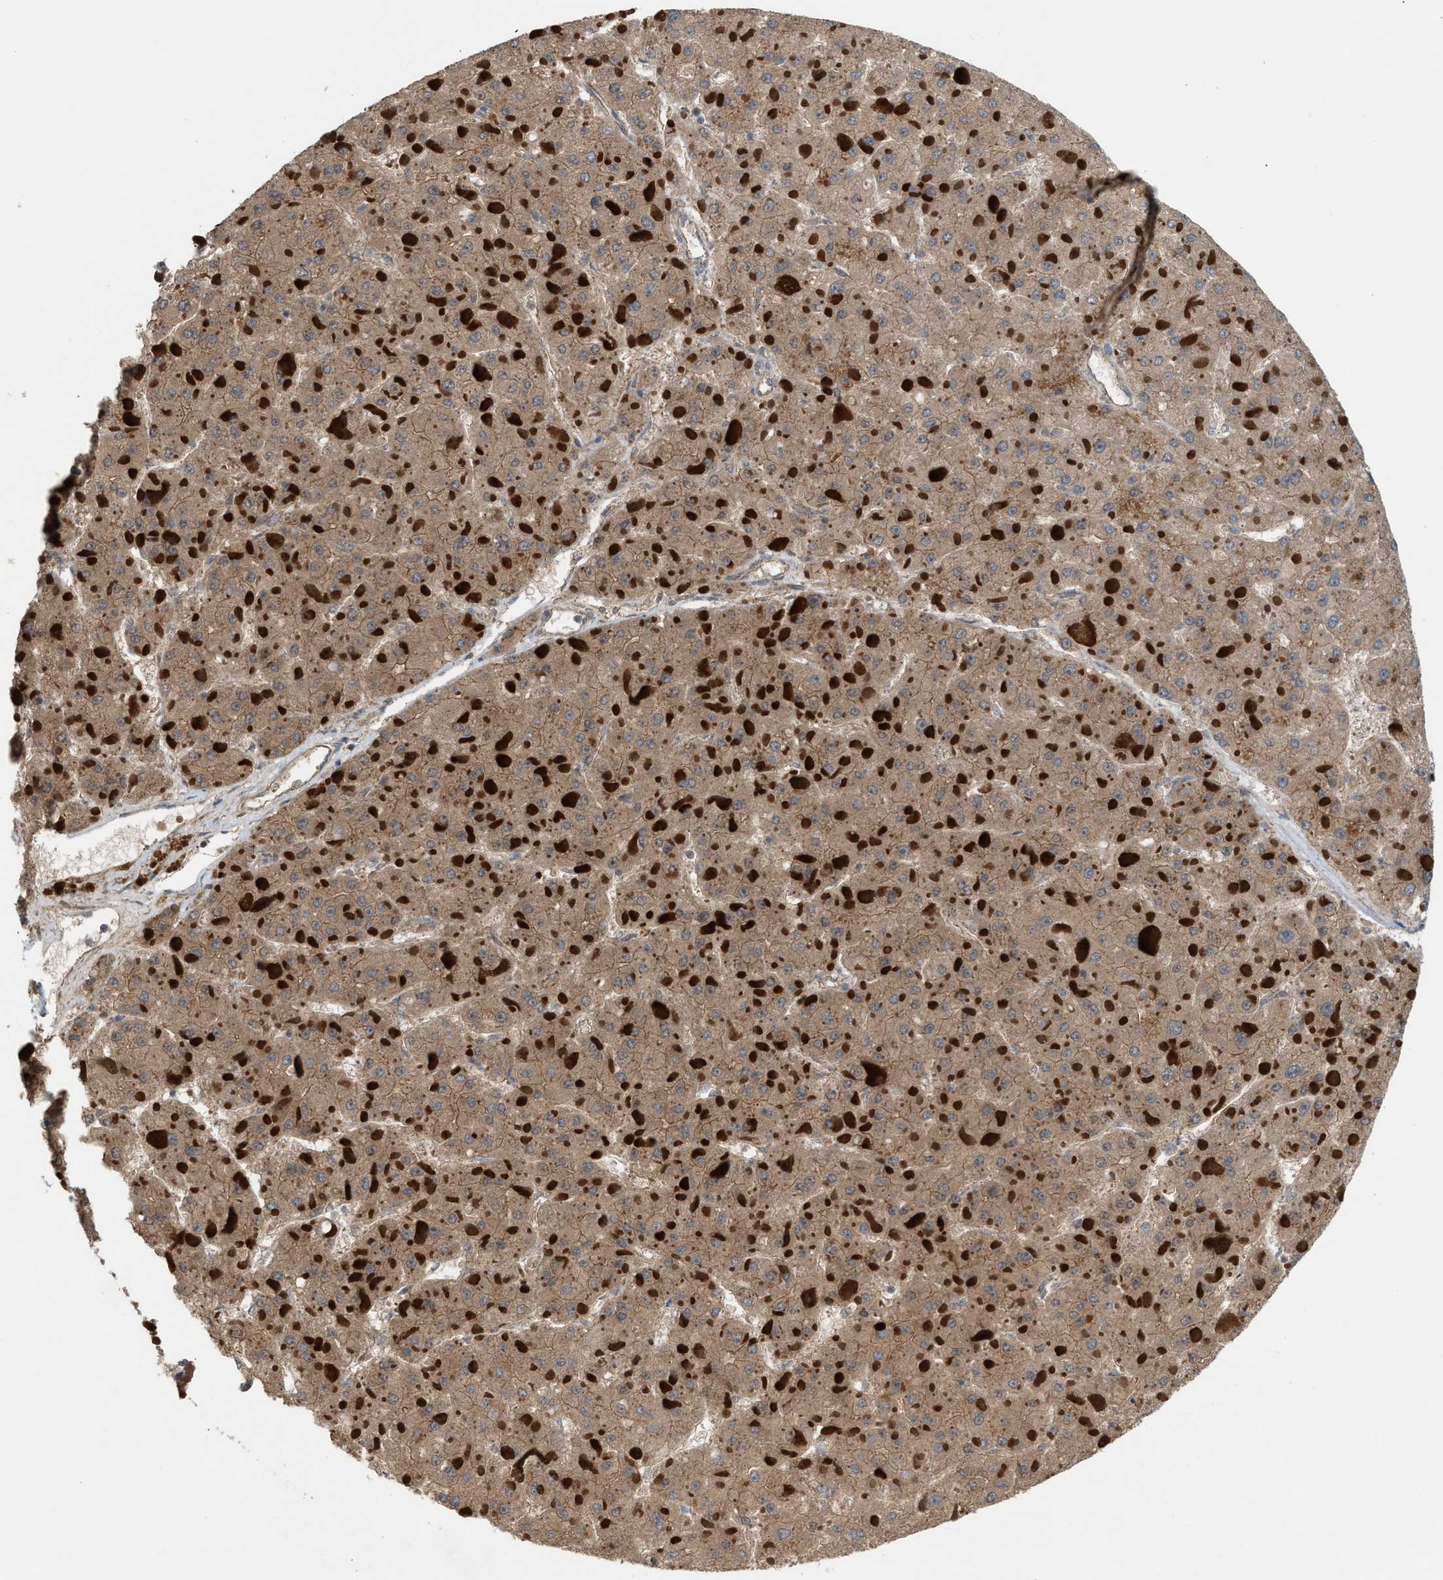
{"staining": {"intensity": "weak", "quantity": ">75%", "location": "cytoplasmic/membranous"}, "tissue": "liver cancer", "cell_type": "Tumor cells", "image_type": "cancer", "snomed": [{"axis": "morphology", "description": "Carcinoma, Hepatocellular, NOS"}, {"axis": "topography", "description": "Liver"}], "caption": "An IHC micrograph of neoplastic tissue is shown. Protein staining in brown shows weak cytoplasmic/membranous positivity in liver hepatocellular carcinoma within tumor cells.", "gene": "OXSM", "patient": {"sex": "female", "age": 73}}